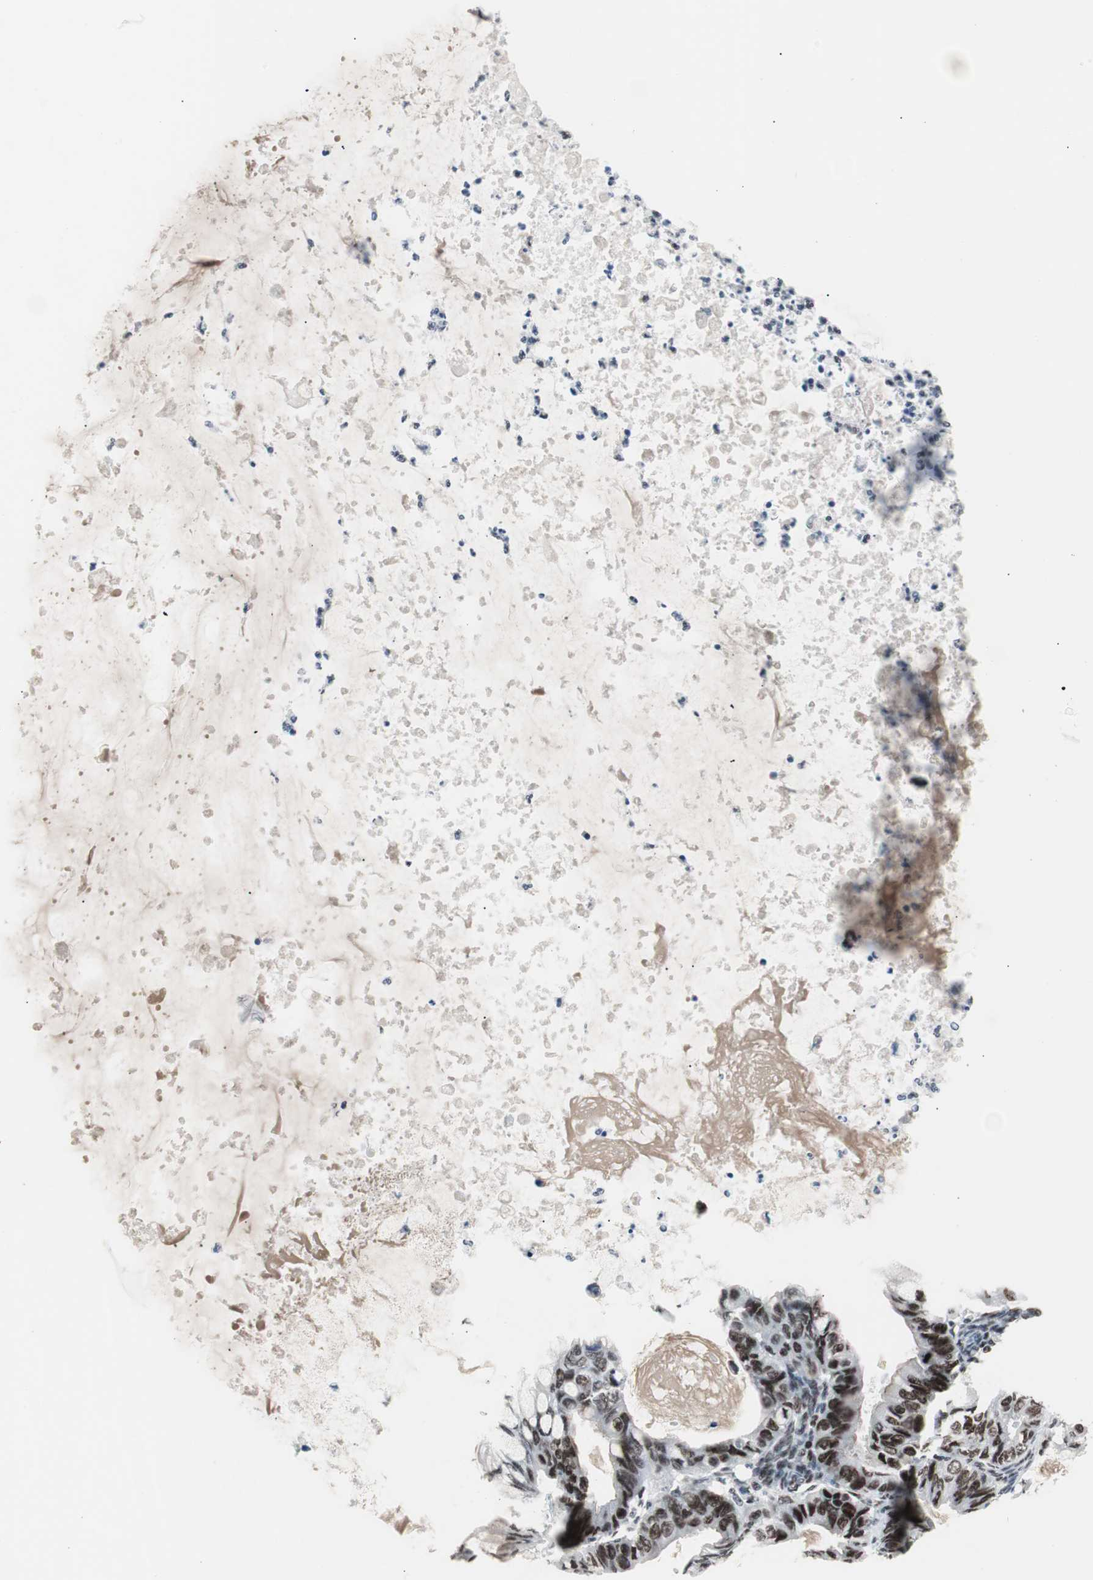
{"staining": {"intensity": "strong", "quantity": ">75%", "location": "nuclear"}, "tissue": "ovarian cancer", "cell_type": "Tumor cells", "image_type": "cancer", "snomed": [{"axis": "morphology", "description": "Cystadenocarcinoma, mucinous, NOS"}, {"axis": "topography", "description": "Ovary"}], "caption": "Immunohistochemistry of human ovarian mucinous cystadenocarcinoma displays high levels of strong nuclear expression in about >75% of tumor cells. (Stains: DAB (3,3'-diaminobenzidine) in brown, nuclei in blue, Microscopy: brightfield microscopy at high magnification).", "gene": "XRCC1", "patient": {"sex": "female", "age": 80}}